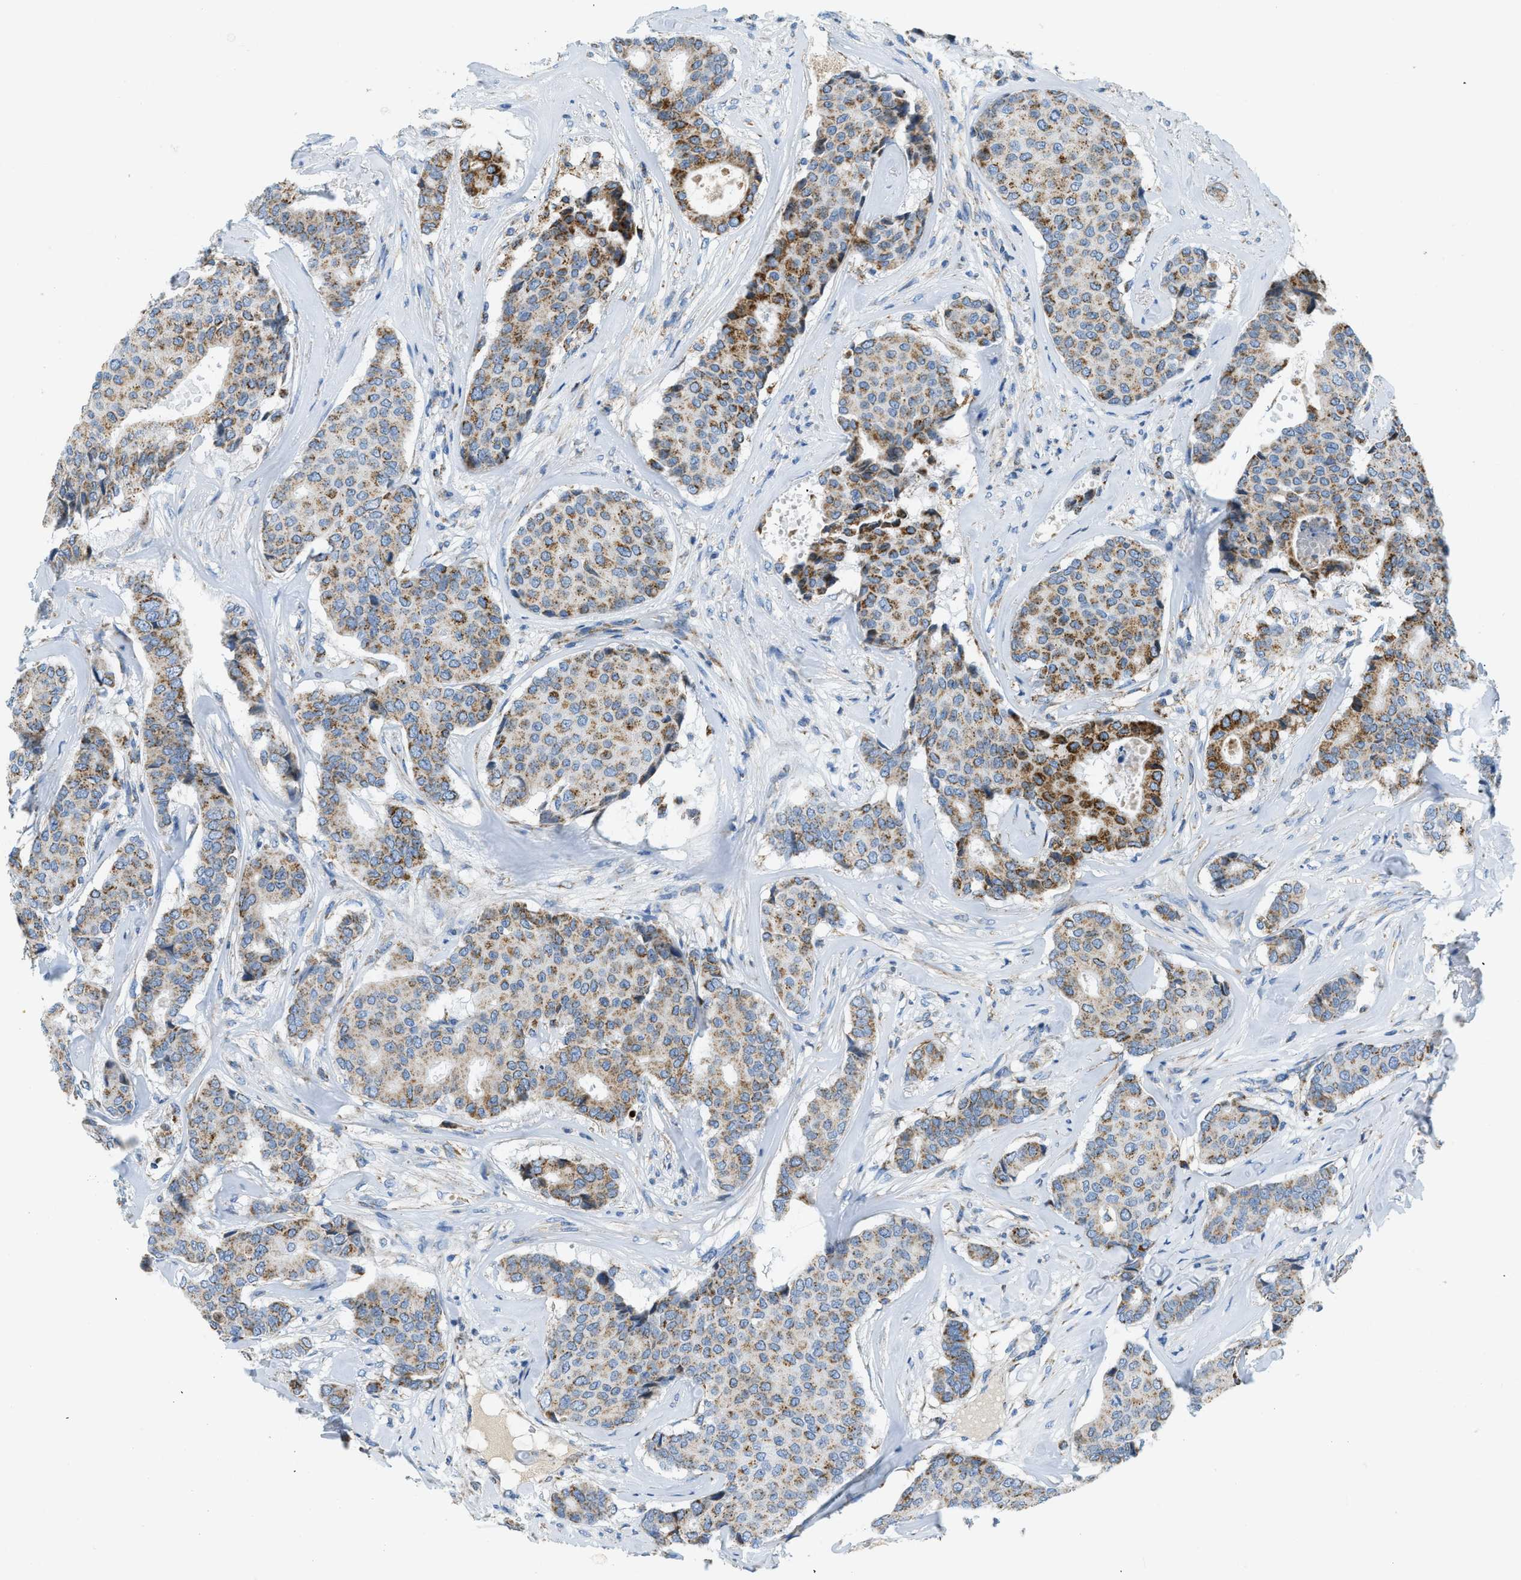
{"staining": {"intensity": "moderate", "quantity": ">75%", "location": "cytoplasmic/membranous"}, "tissue": "breast cancer", "cell_type": "Tumor cells", "image_type": "cancer", "snomed": [{"axis": "morphology", "description": "Duct carcinoma"}, {"axis": "topography", "description": "Breast"}], "caption": "Immunohistochemical staining of human breast cancer demonstrates medium levels of moderate cytoplasmic/membranous positivity in about >75% of tumor cells. The staining is performed using DAB brown chromogen to label protein expression. The nuclei are counter-stained blue using hematoxylin.", "gene": "ACADVL", "patient": {"sex": "female", "age": 75}}